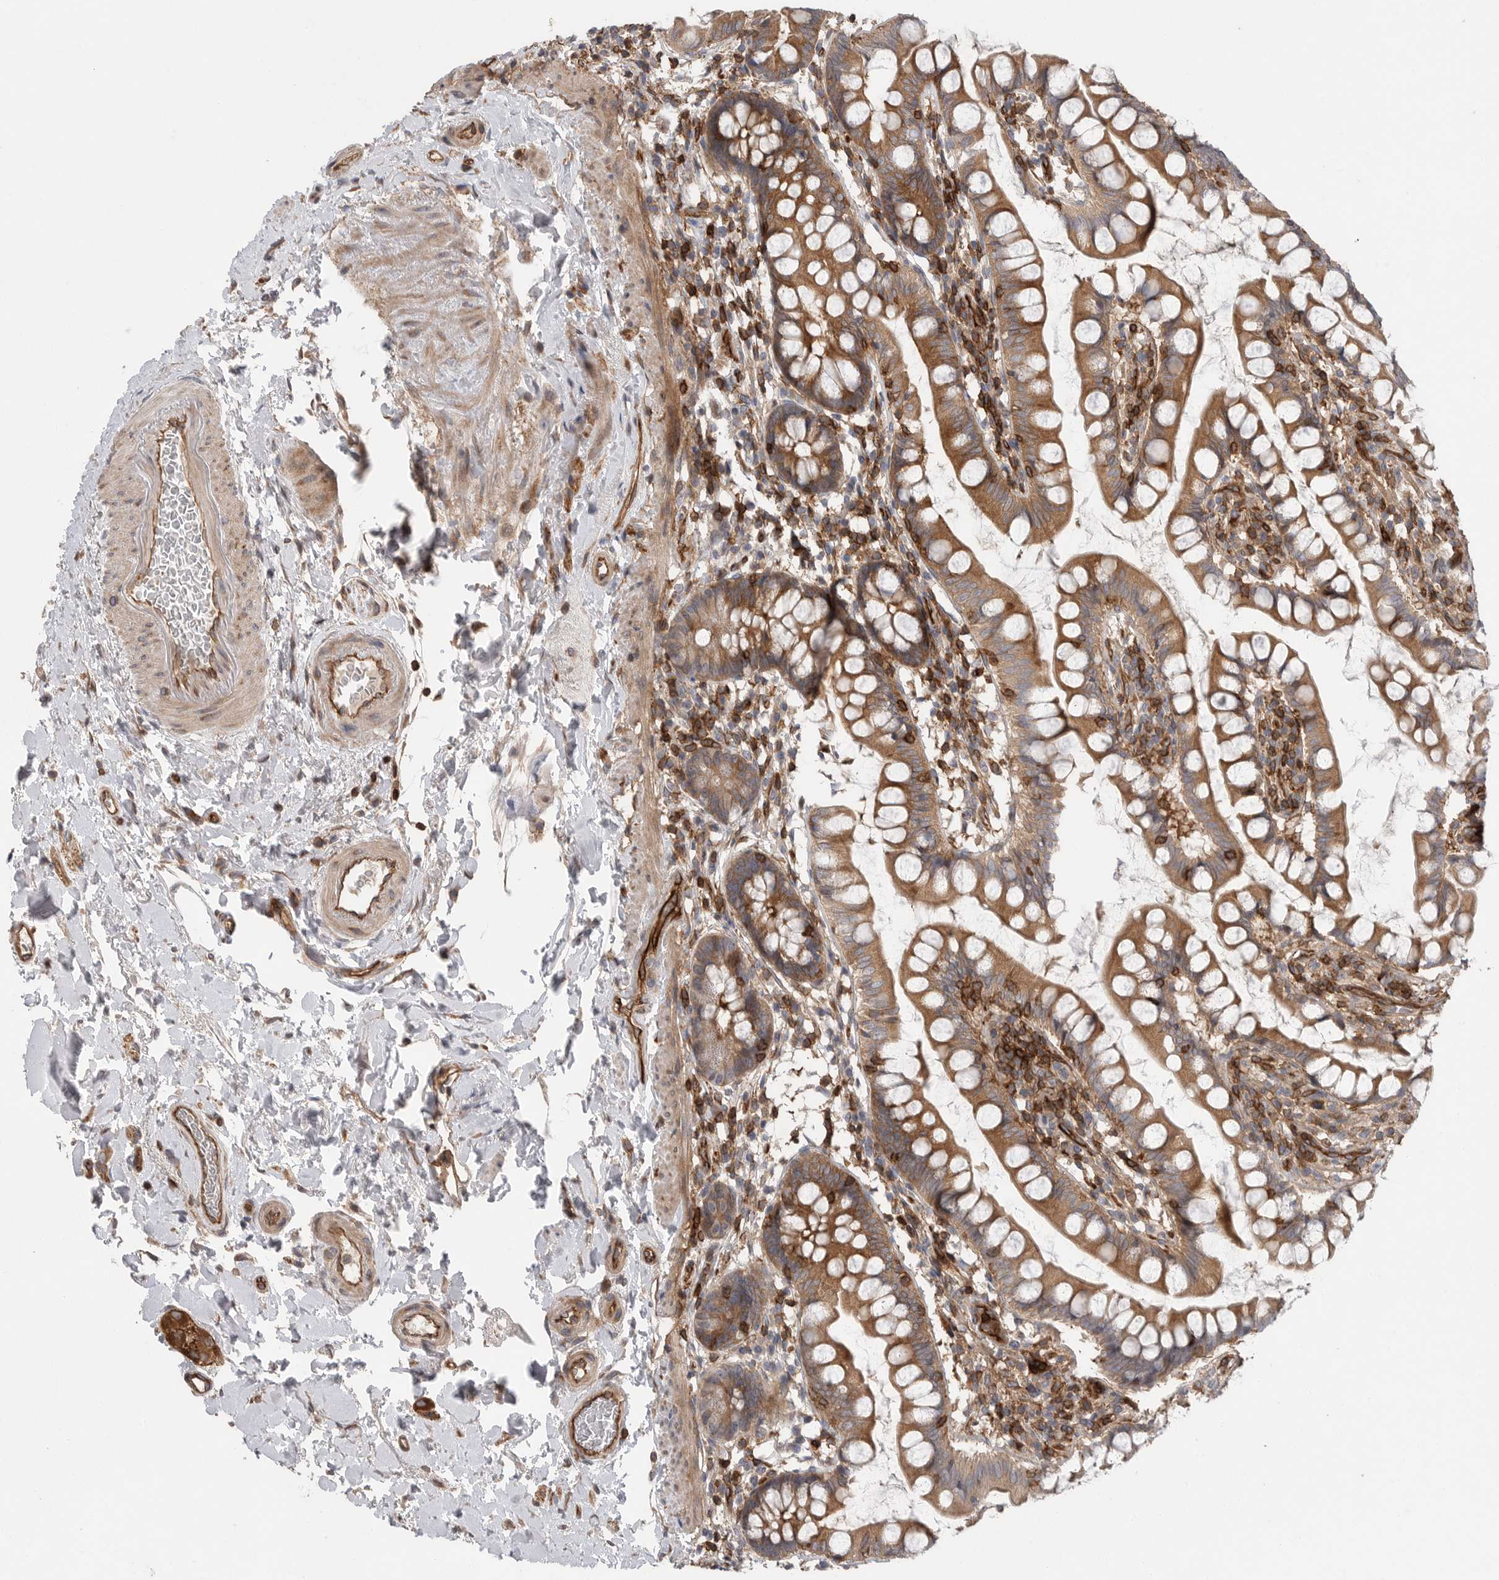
{"staining": {"intensity": "moderate", "quantity": ">75%", "location": "cytoplasmic/membranous"}, "tissue": "small intestine", "cell_type": "Glandular cells", "image_type": "normal", "snomed": [{"axis": "morphology", "description": "Normal tissue, NOS"}, {"axis": "topography", "description": "Small intestine"}], "caption": "An immunohistochemistry image of benign tissue is shown. Protein staining in brown labels moderate cytoplasmic/membranous positivity in small intestine within glandular cells.", "gene": "PRKCH", "patient": {"sex": "female", "age": 84}}